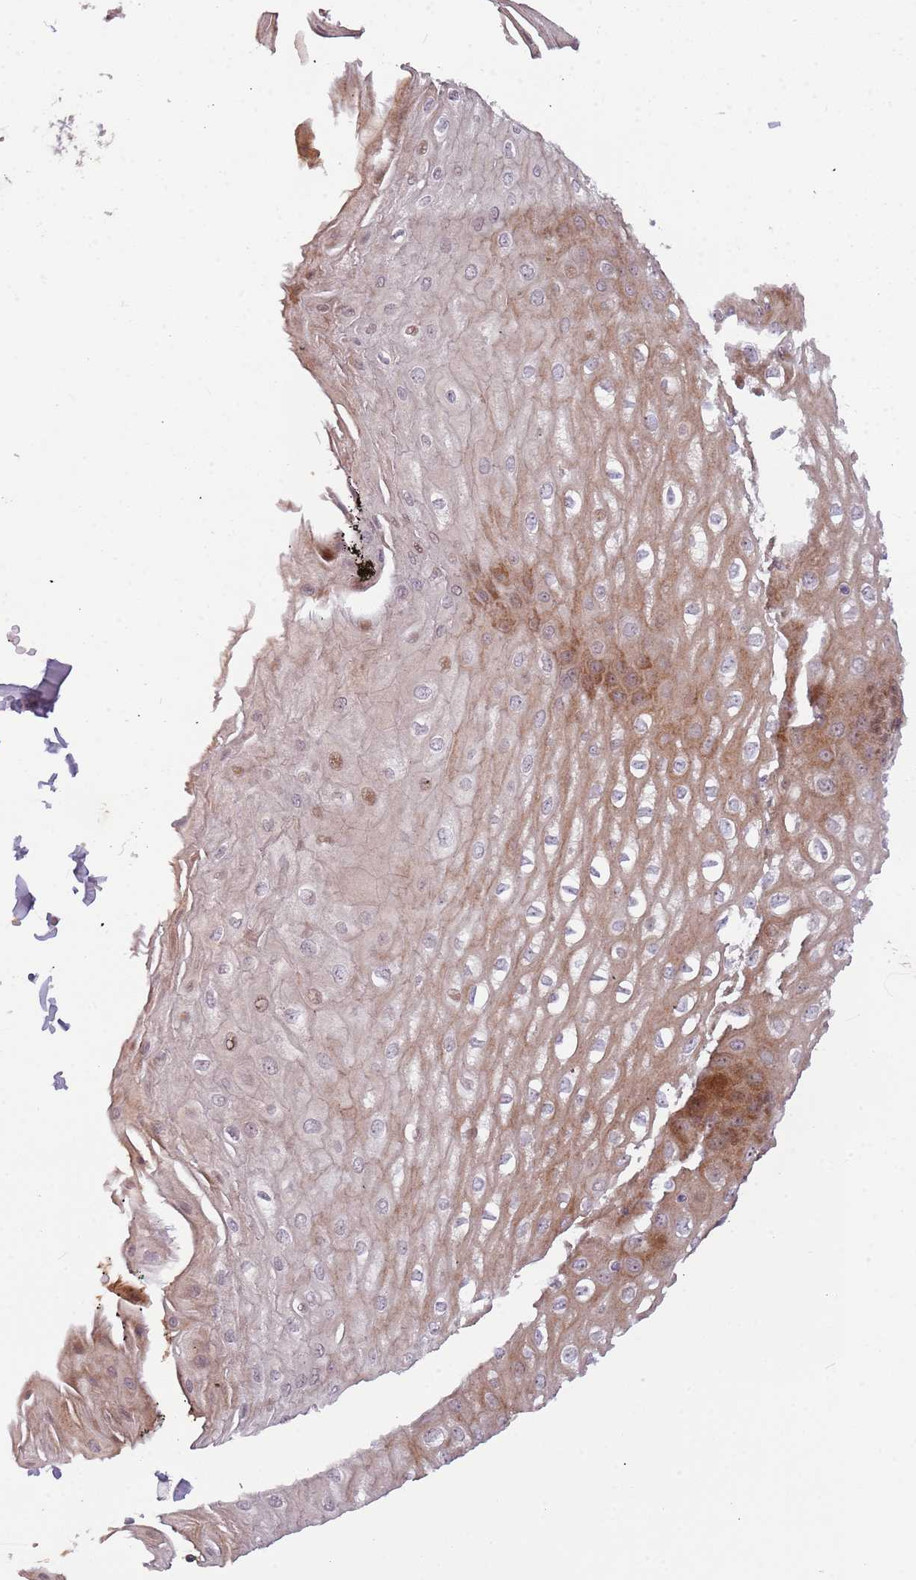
{"staining": {"intensity": "moderate", "quantity": ">75%", "location": "cytoplasmic/membranous,nuclear"}, "tissue": "esophagus", "cell_type": "Squamous epithelial cells", "image_type": "normal", "snomed": [{"axis": "morphology", "description": "Normal tissue, NOS"}, {"axis": "topography", "description": "Esophagus"}], "caption": "The immunohistochemical stain shows moderate cytoplasmic/membranous,nuclear expression in squamous epithelial cells of normal esophagus. The protein is shown in brown color, while the nuclei are stained blue.", "gene": "TRAPPC6B", "patient": {"sex": "male", "age": 60}}